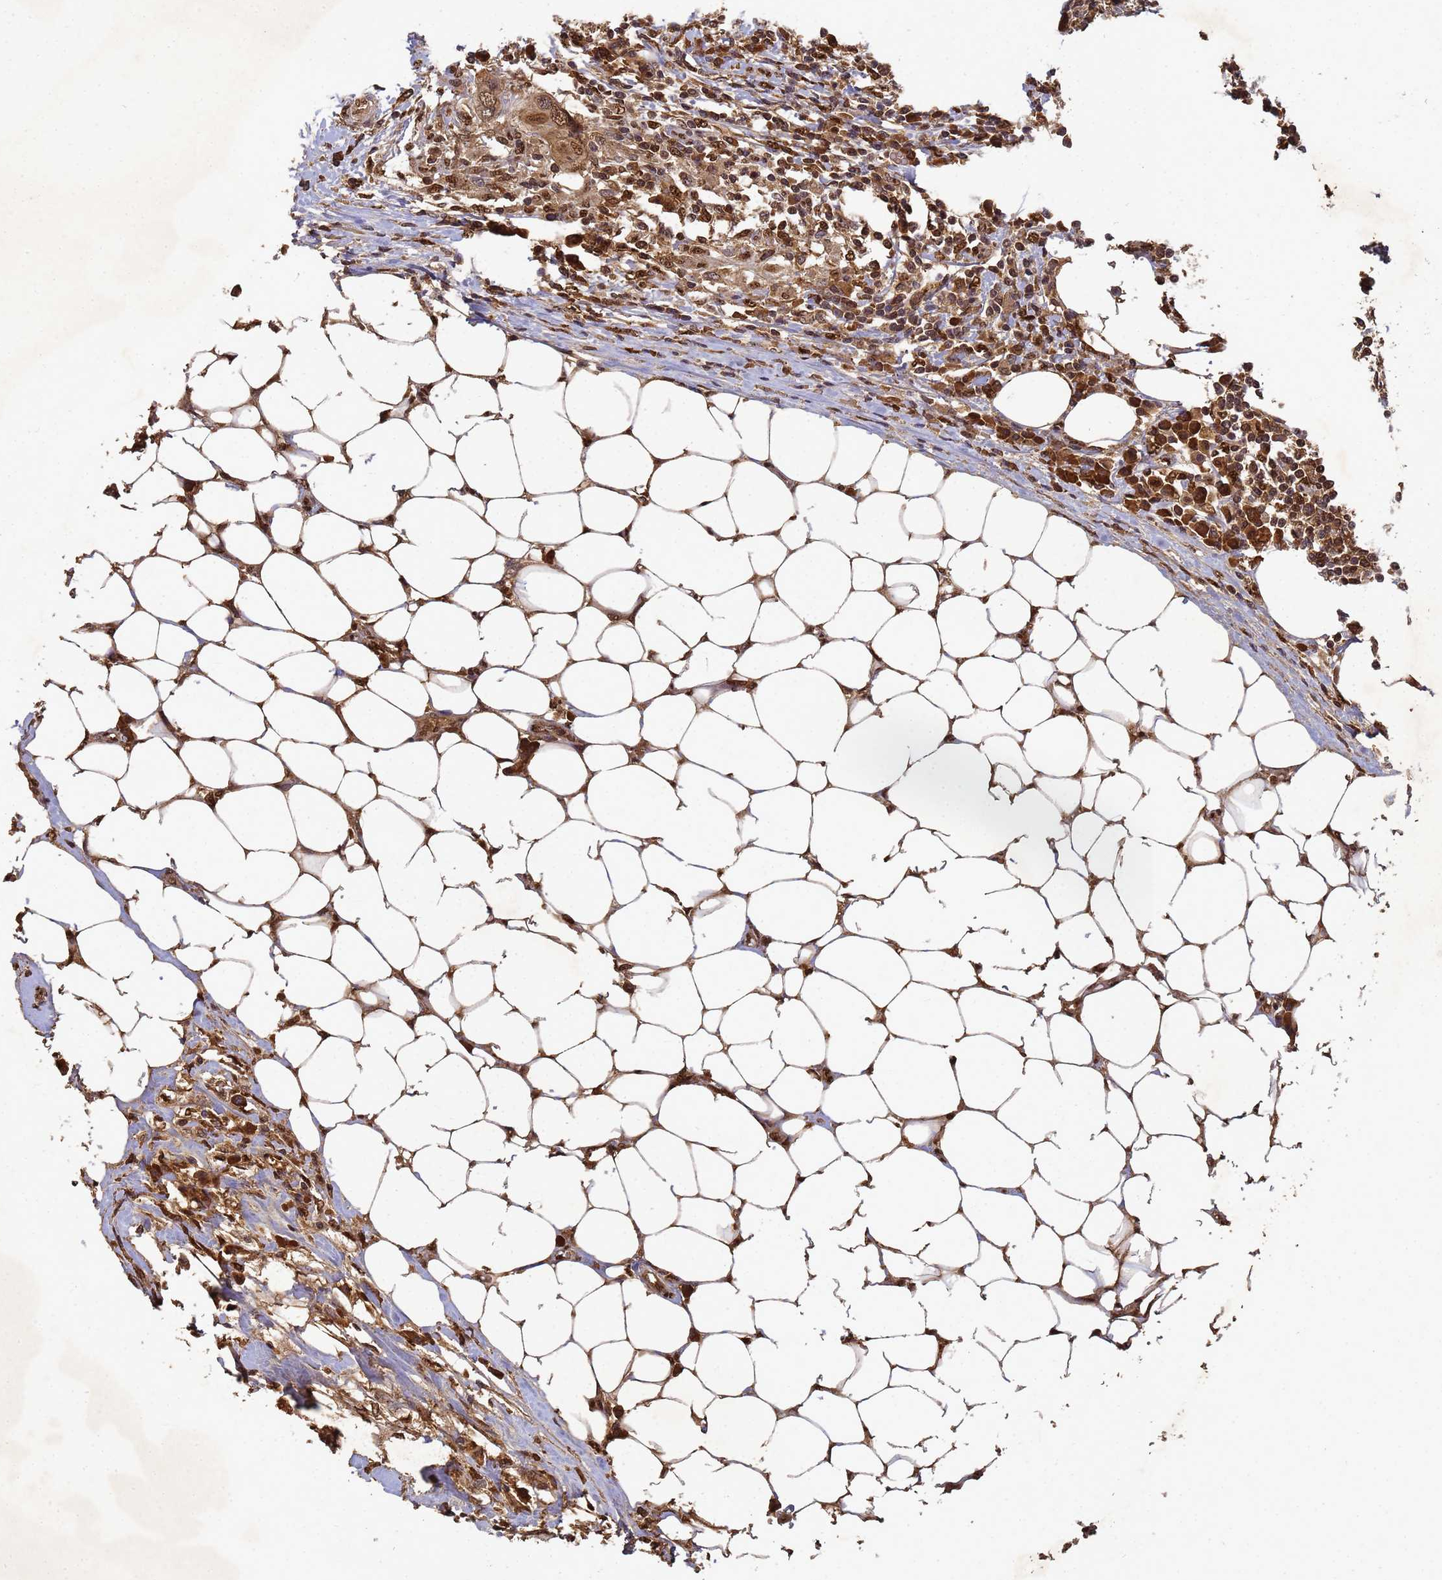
{"staining": {"intensity": "moderate", "quantity": ">75%", "location": "cytoplasmic/membranous,nuclear"}, "tissue": "colorectal cancer", "cell_type": "Tumor cells", "image_type": "cancer", "snomed": [{"axis": "morphology", "description": "Adenocarcinoma, NOS"}, {"axis": "topography", "description": "Colon"}], "caption": "Human colorectal cancer (adenocarcinoma) stained with a protein marker reveals moderate staining in tumor cells.", "gene": "SECISBP2", "patient": {"sex": "male", "age": 71}}